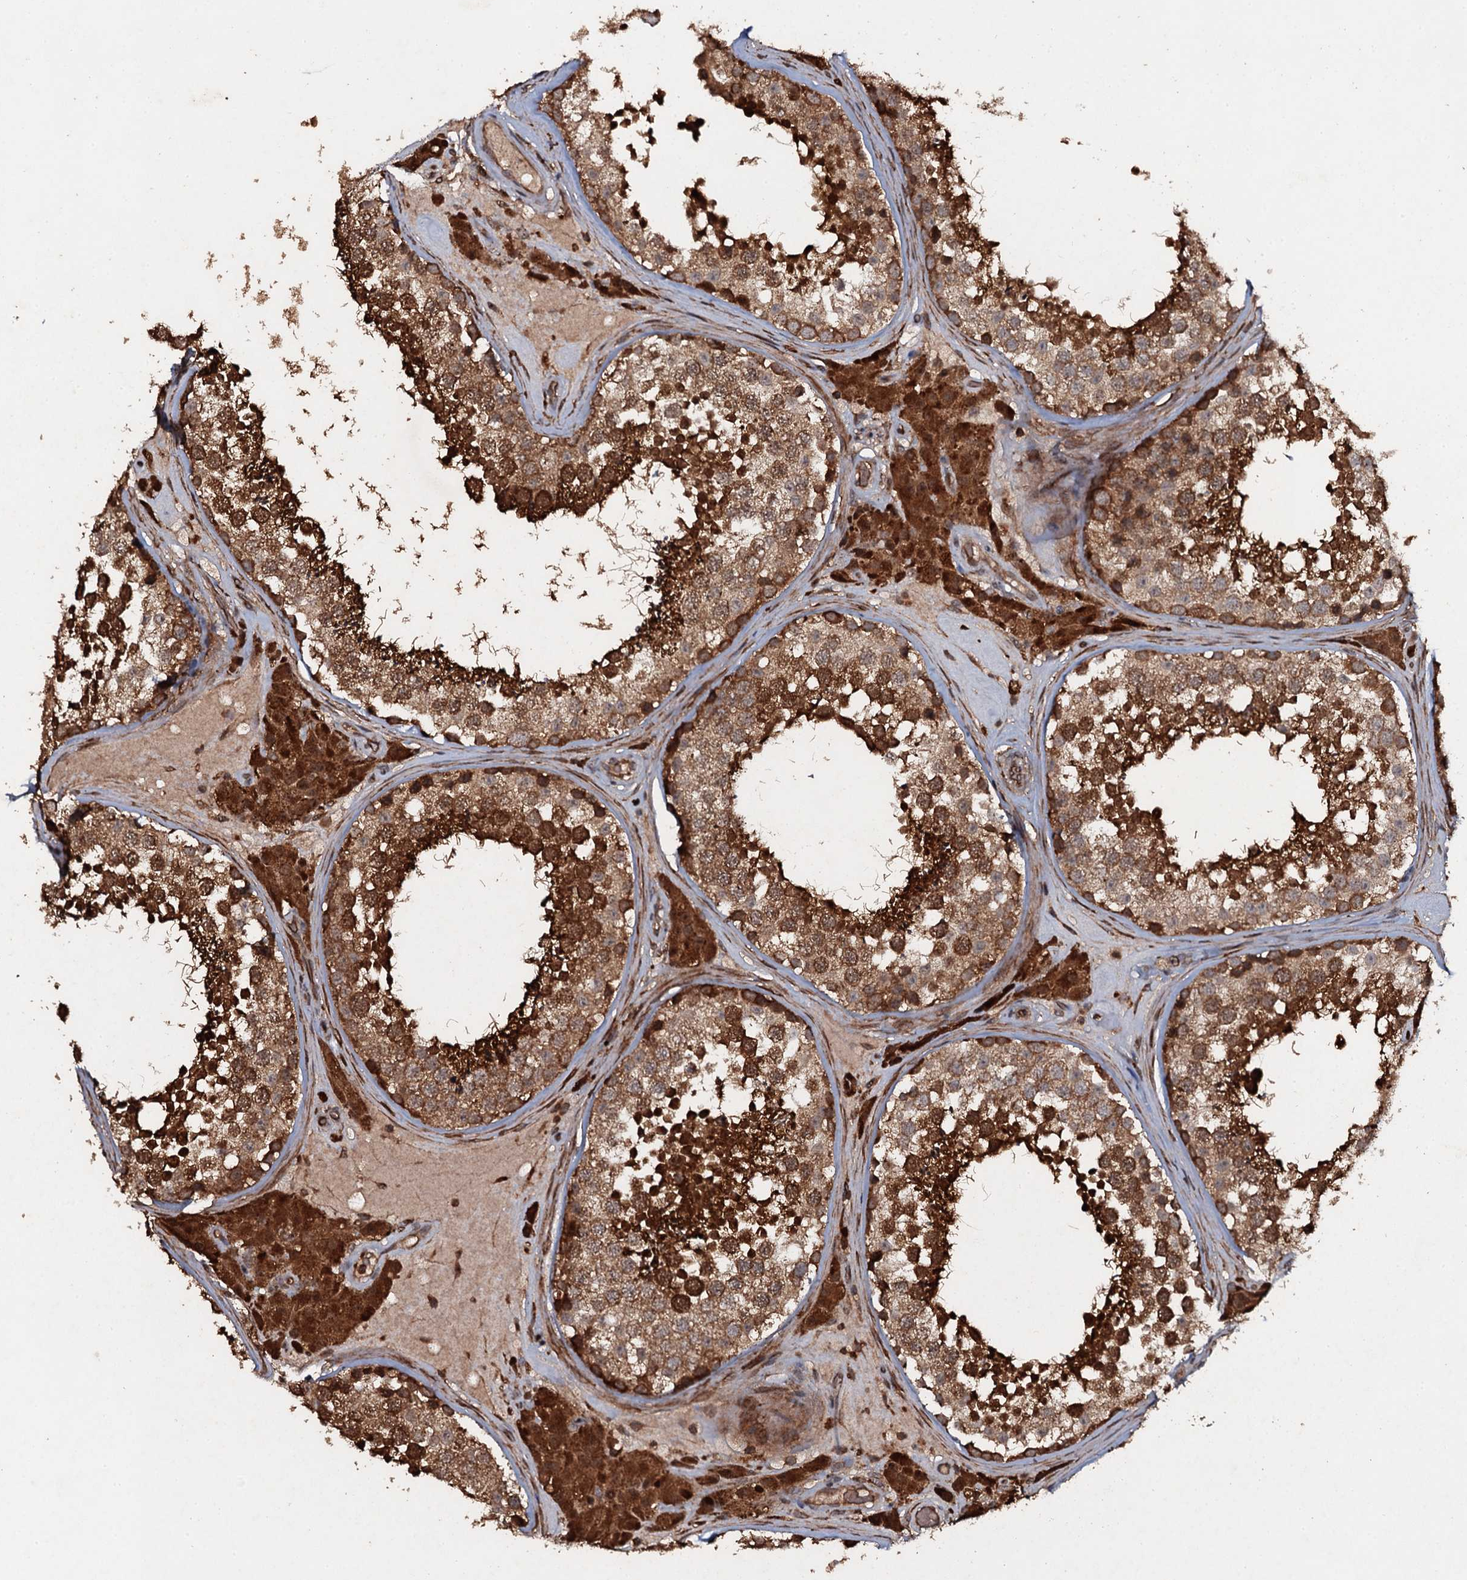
{"staining": {"intensity": "strong", "quantity": ">75%", "location": "cytoplasmic/membranous"}, "tissue": "testis", "cell_type": "Cells in seminiferous ducts", "image_type": "normal", "snomed": [{"axis": "morphology", "description": "Normal tissue, NOS"}, {"axis": "topography", "description": "Testis"}], "caption": "Immunohistochemistry (DAB (3,3'-diaminobenzidine)) staining of normal testis shows strong cytoplasmic/membranous protein expression in approximately >75% of cells in seminiferous ducts.", "gene": "ADGRG3", "patient": {"sex": "male", "age": 46}}